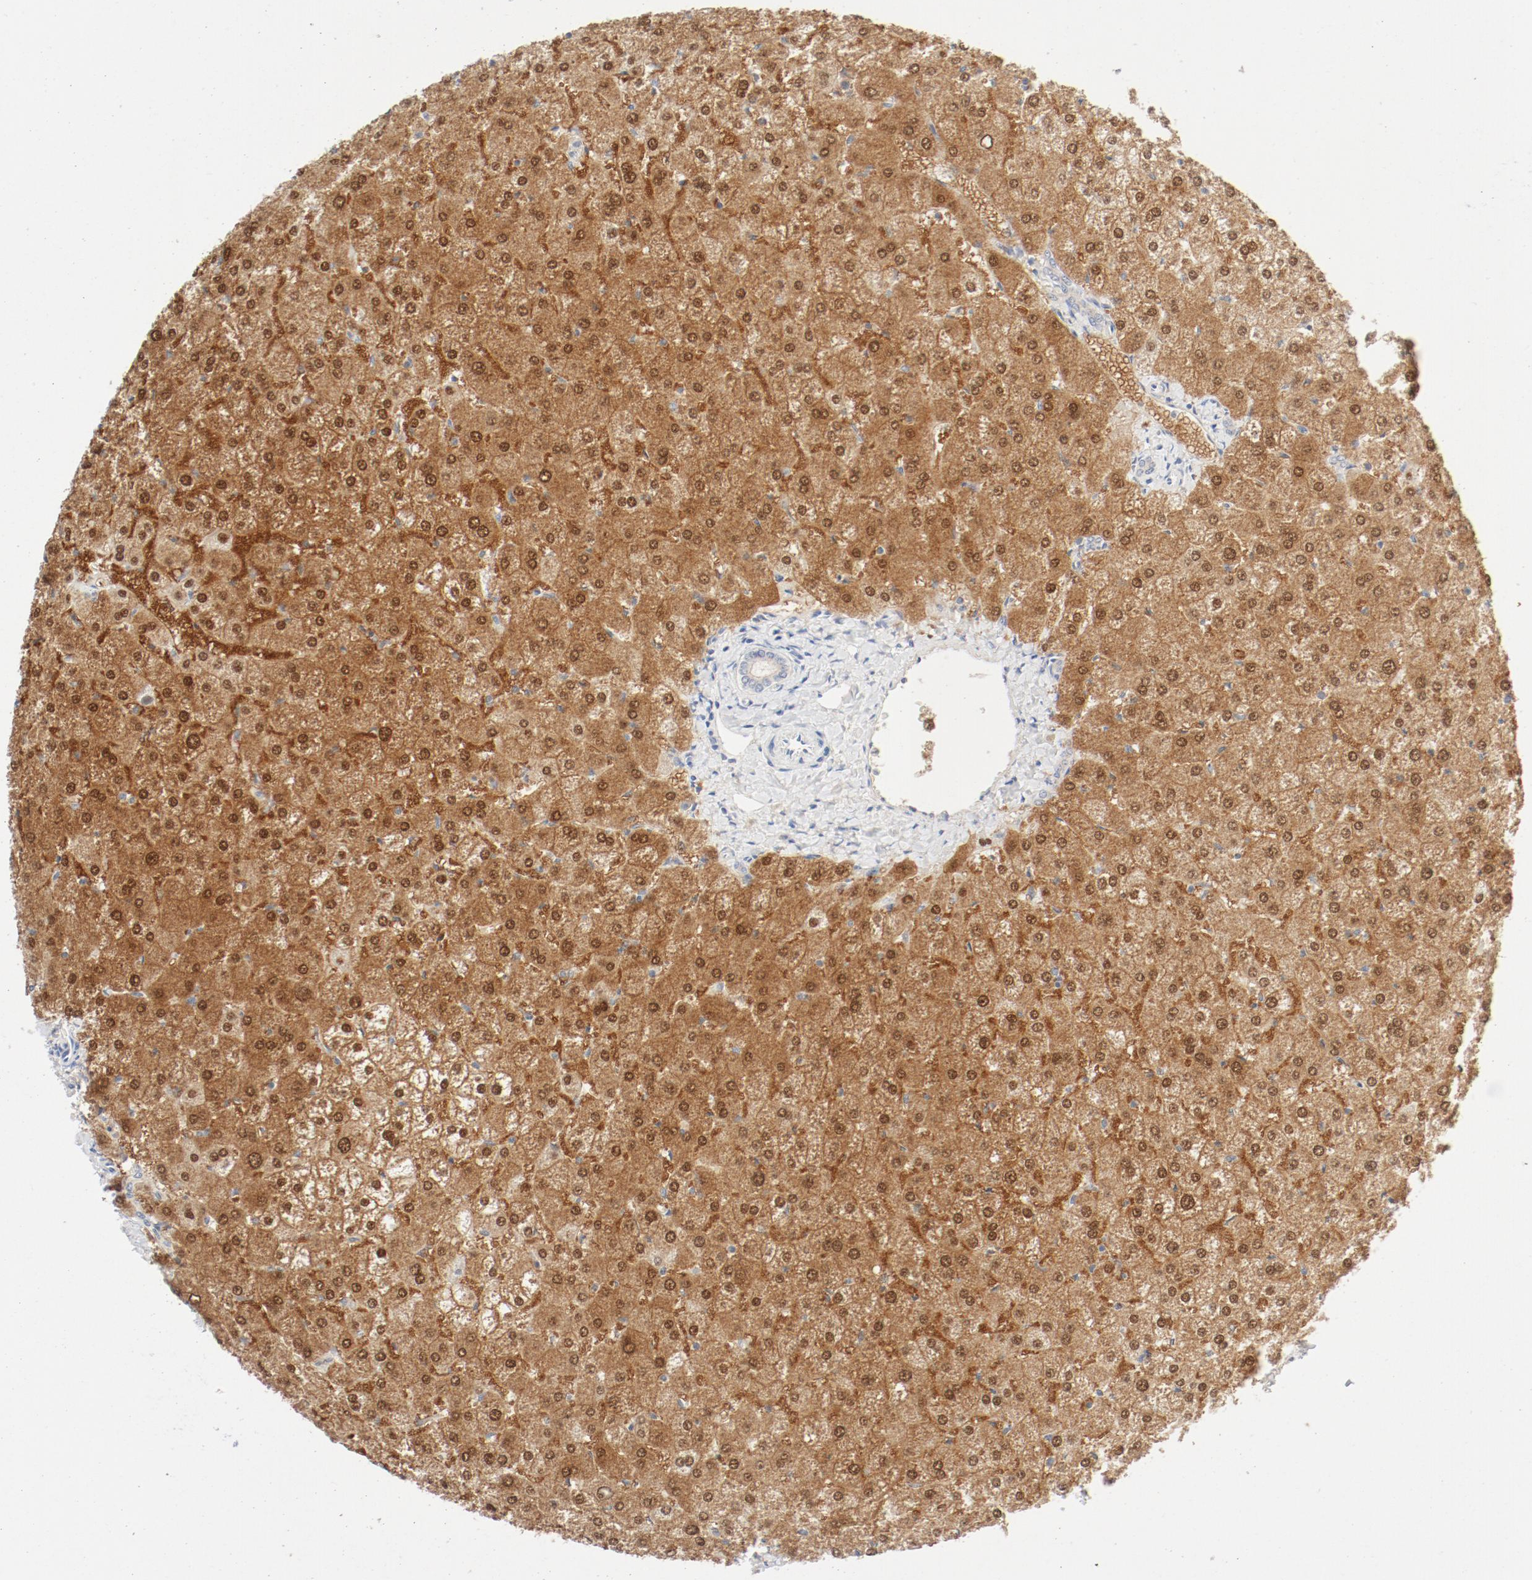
{"staining": {"intensity": "weak", "quantity": "25%-75%", "location": "cytoplasmic/membranous"}, "tissue": "liver", "cell_type": "Cholangiocytes", "image_type": "normal", "snomed": [{"axis": "morphology", "description": "Normal tissue, NOS"}, {"axis": "topography", "description": "Liver"}], "caption": "DAB (3,3'-diaminobenzidine) immunohistochemical staining of unremarkable liver shows weak cytoplasmic/membranous protein expression in approximately 25%-75% of cholangiocytes. The protein is stained brown, and the nuclei are stained in blue (DAB (3,3'-diaminobenzidine) IHC with brightfield microscopy, high magnification).", "gene": "PGM1", "patient": {"sex": "female", "age": 32}}